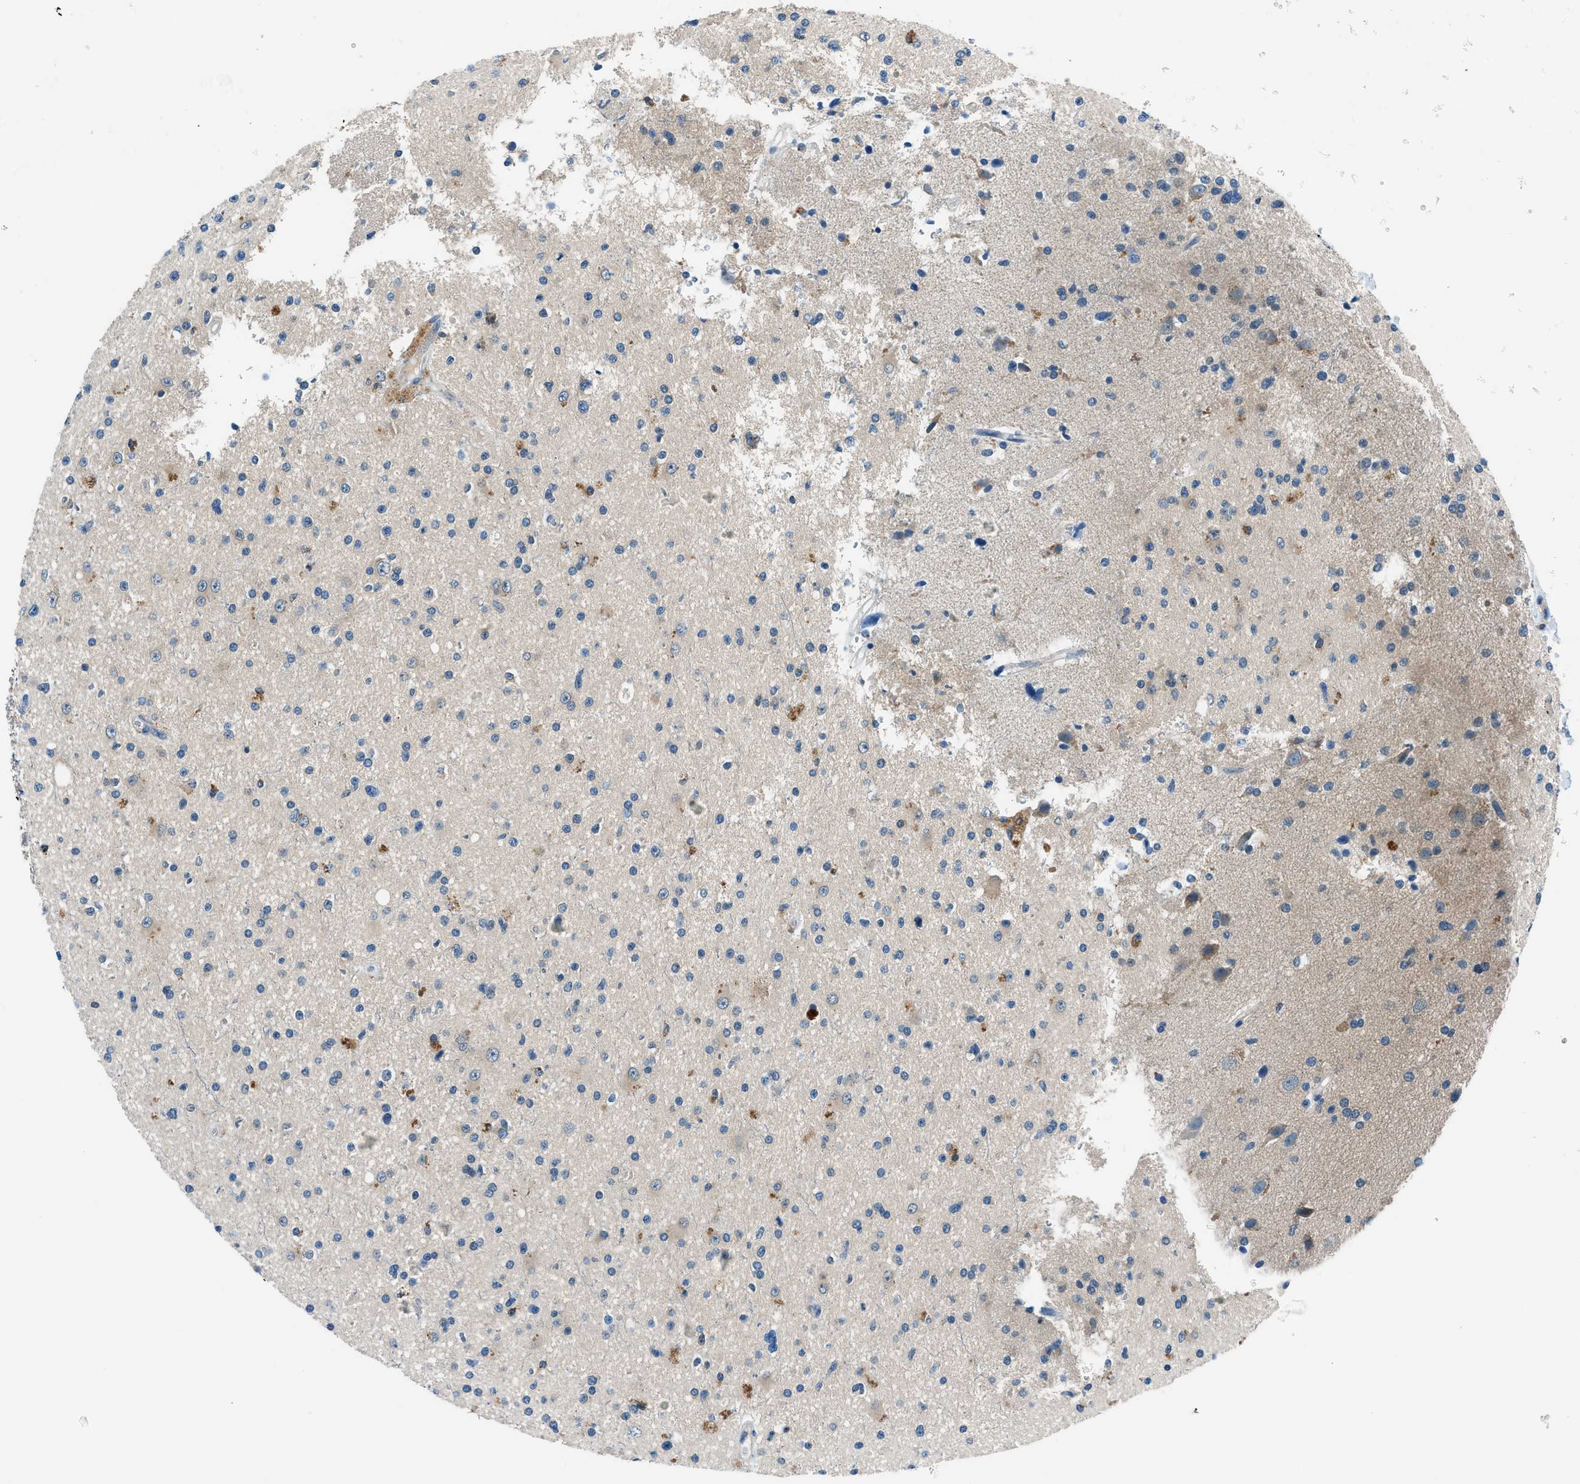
{"staining": {"intensity": "weak", "quantity": "<25%", "location": "cytoplasmic/membranous"}, "tissue": "glioma", "cell_type": "Tumor cells", "image_type": "cancer", "snomed": [{"axis": "morphology", "description": "Glioma, malignant, High grade"}, {"axis": "topography", "description": "Brain"}], "caption": "Tumor cells show no significant expression in glioma.", "gene": "ACP1", "patient": {"sex": "male", "age": 33}}